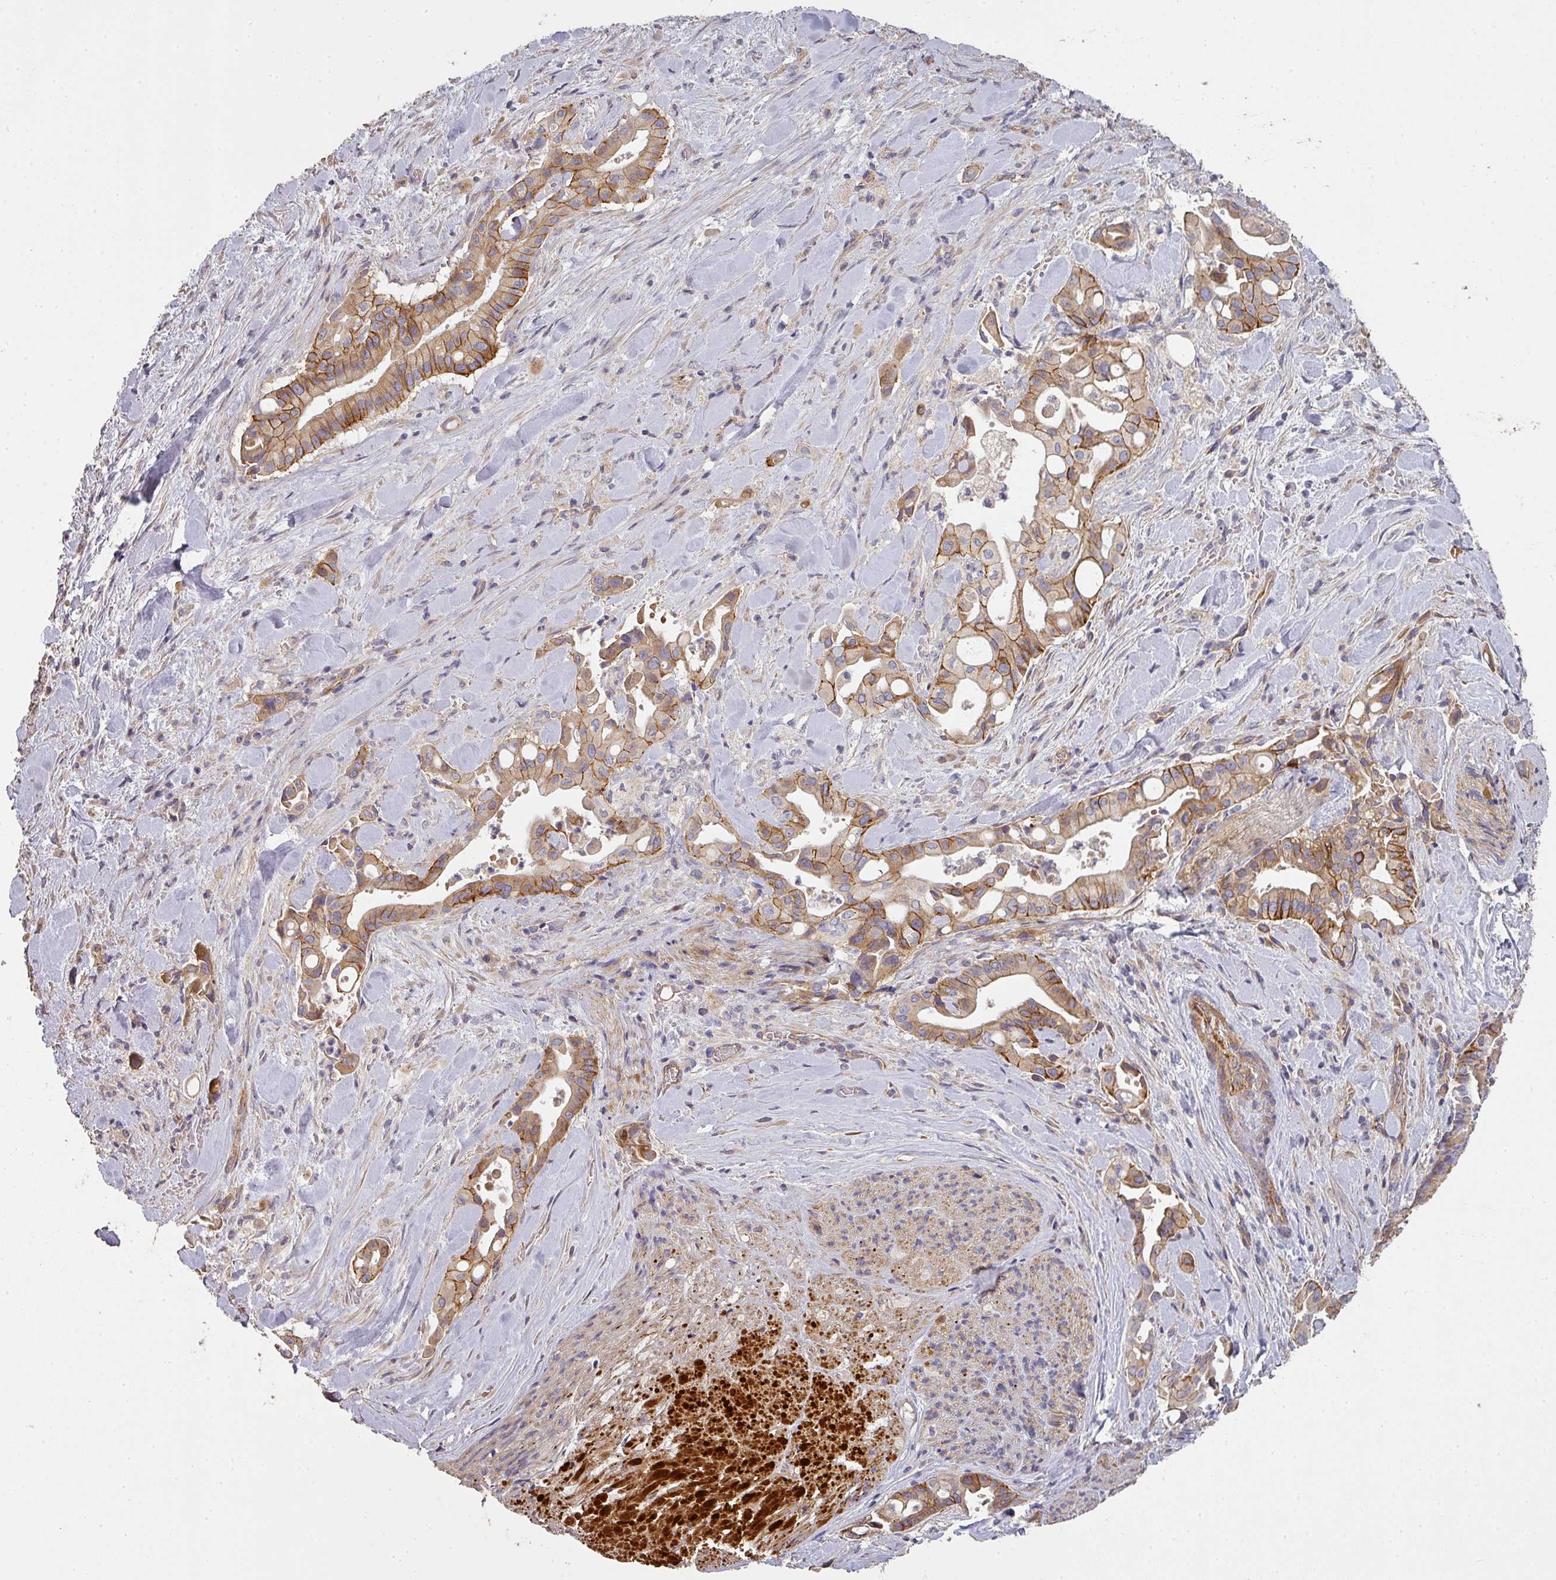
{"staining": {"intensity": "moderate", "quantity": ">75%", "location": "cytoplasmic/membranous"}, "tissue": "liver cancer", "cell_type": "Tumor cells", "image_type": "cancer", "snomed": [{"axis": "morphology", "description": "Cholangiocarcinoma"}, {"axis": "topography", "description": "Liver"}], "caption": "Liver cancer was stained to show a protein in brown. There is medium levels of moderate cytoplasmic/membranous positivity in about >75% of tumor cells.", "gene": "PCDH1", "patient": {"sex": "female", "age": 68}}